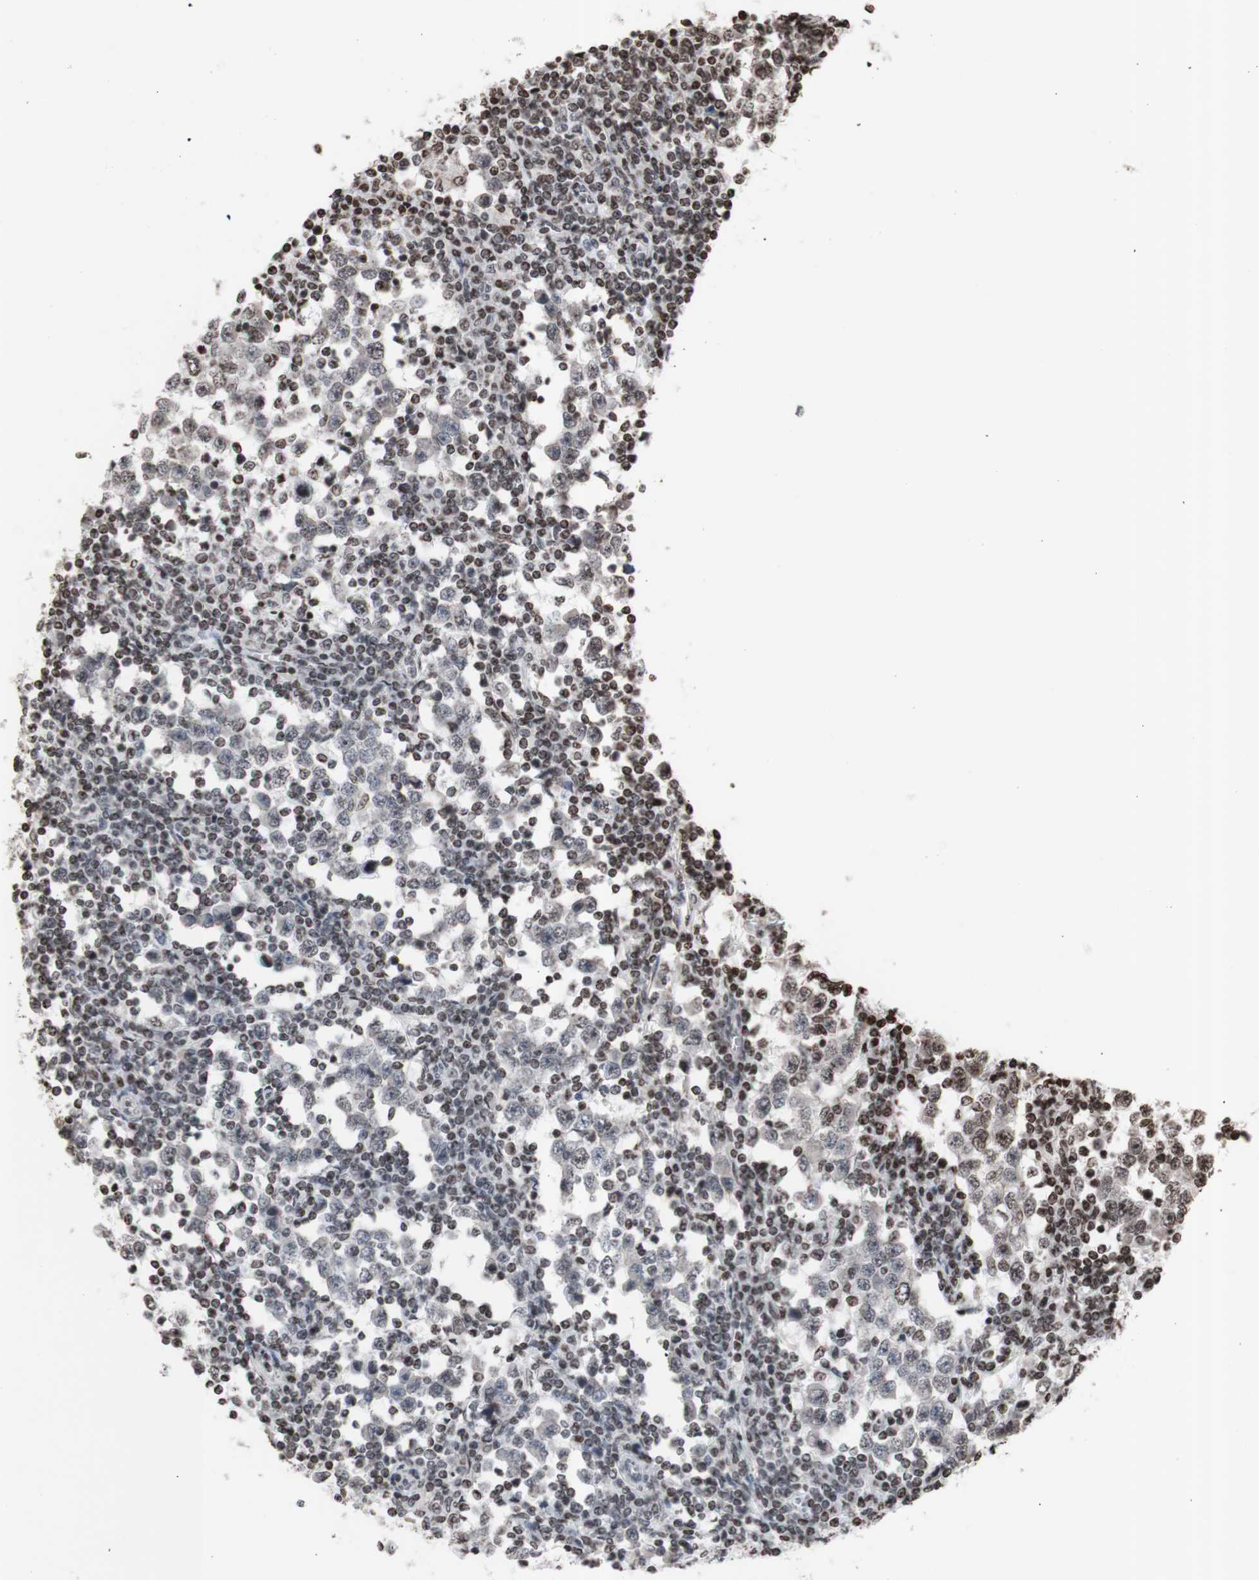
{"staining": {"intensity": "negative", "quantity": "none", "location": "none"}, "tissue": "testis cancer", "cell_type": "Tumor cells", "image_type": "cancer", "snomed": [{"axis": "morphology", "description": "Seminoma, NOS"}, {"axis": "topography", "description": "Testis"}], "caption": "Immunohistochemistry micrograph of neoplastic tissue: testis cancer stained with DAB reveals no significant protein expression in tumor cells. Brightfield microscopy of immunohistochemistry (IHC) stained with DAB (brown) and hematoxylin (blue), captured at high magnification.", "gene": "SNAI2", "patient": {"sex": "male", "age": 65}}